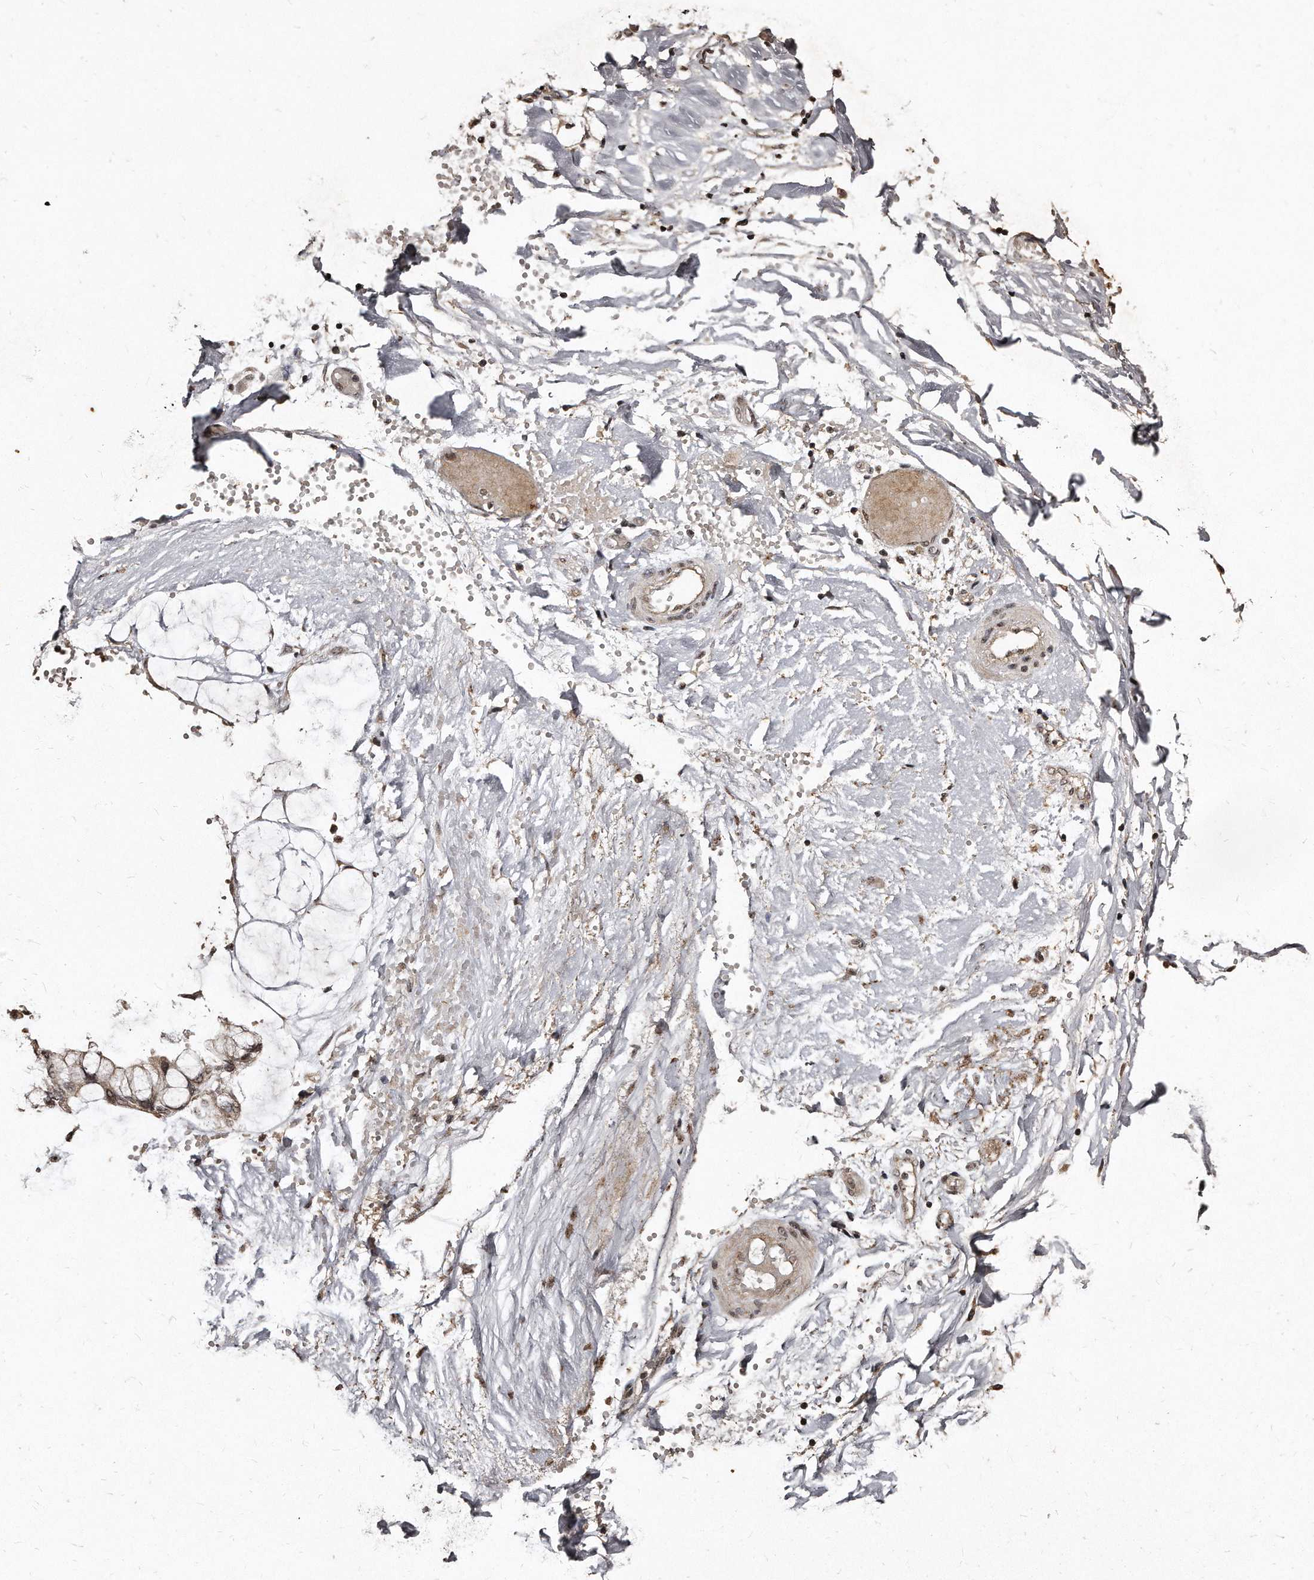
{"staining": {"intensity": "weak", "quantity": ">75%", "location": "cytoplasmic/membranous,nuclear"}, "tissue": "ovarian cancer", "cell_type": "Tumor cells", "image_type": "cancer", "snomed": [{"axis": "morphology", "description": "Cystadenocarcinoma, mucinous, NOS"}, {"axis": "topography", "description": "Ovary"}], "caption": "The histopathology image displays immunohistochemical staining of ovarian mucinous cystadenocarcinoma. There is weak cytoplasmic/membranous and nuclear positivity is identified in about >75% of tumor cells.", "gene": "TSHR", "patient": {"sex": "female", "age": 39}}